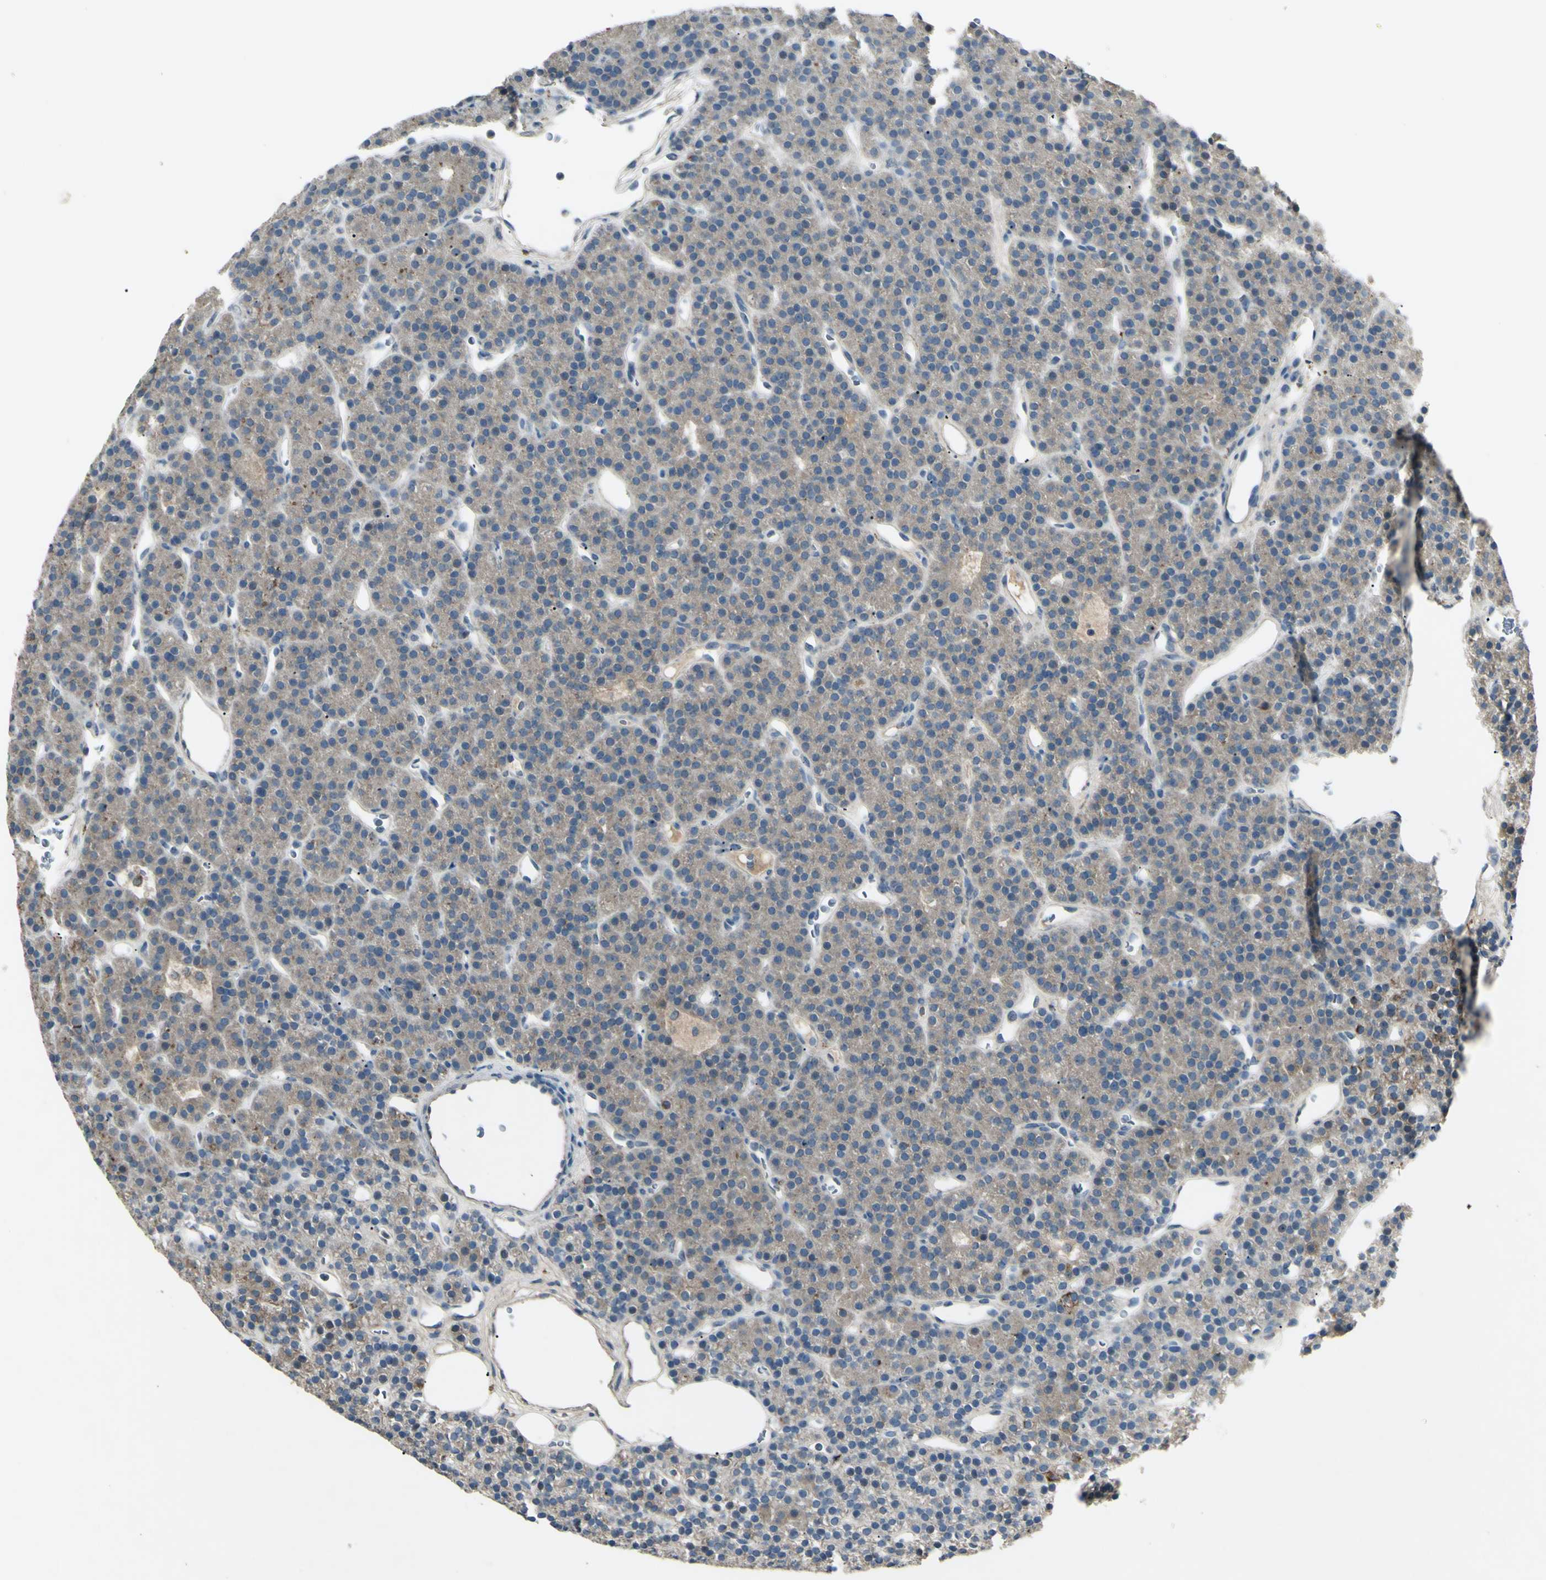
{"staining": {"intensity": "weak", "quantity": ">75%", "location": "cytoplasmic/membranous"}, "tissue": "parathyroid gland", "cell_type": "Glandular cells", "image_type": "normal", "snomed": [{"axis": "morphology", "description": "Normal tissue, NOS"}, {"axis": "morphology", "description": "Hyperplasia, NOS"}, {"axis": "topography", "description": "Parathyroid gland"}], "caption": "Glandular cells display weak cytoplasmic/membranous staining in approximately >75% of cells in benign parathyroid gland. (Brightfield microscopy of DAB IHC at high magnification).", "gene": "TIMM21", "patient": {"sex": "male", "age": 44}}